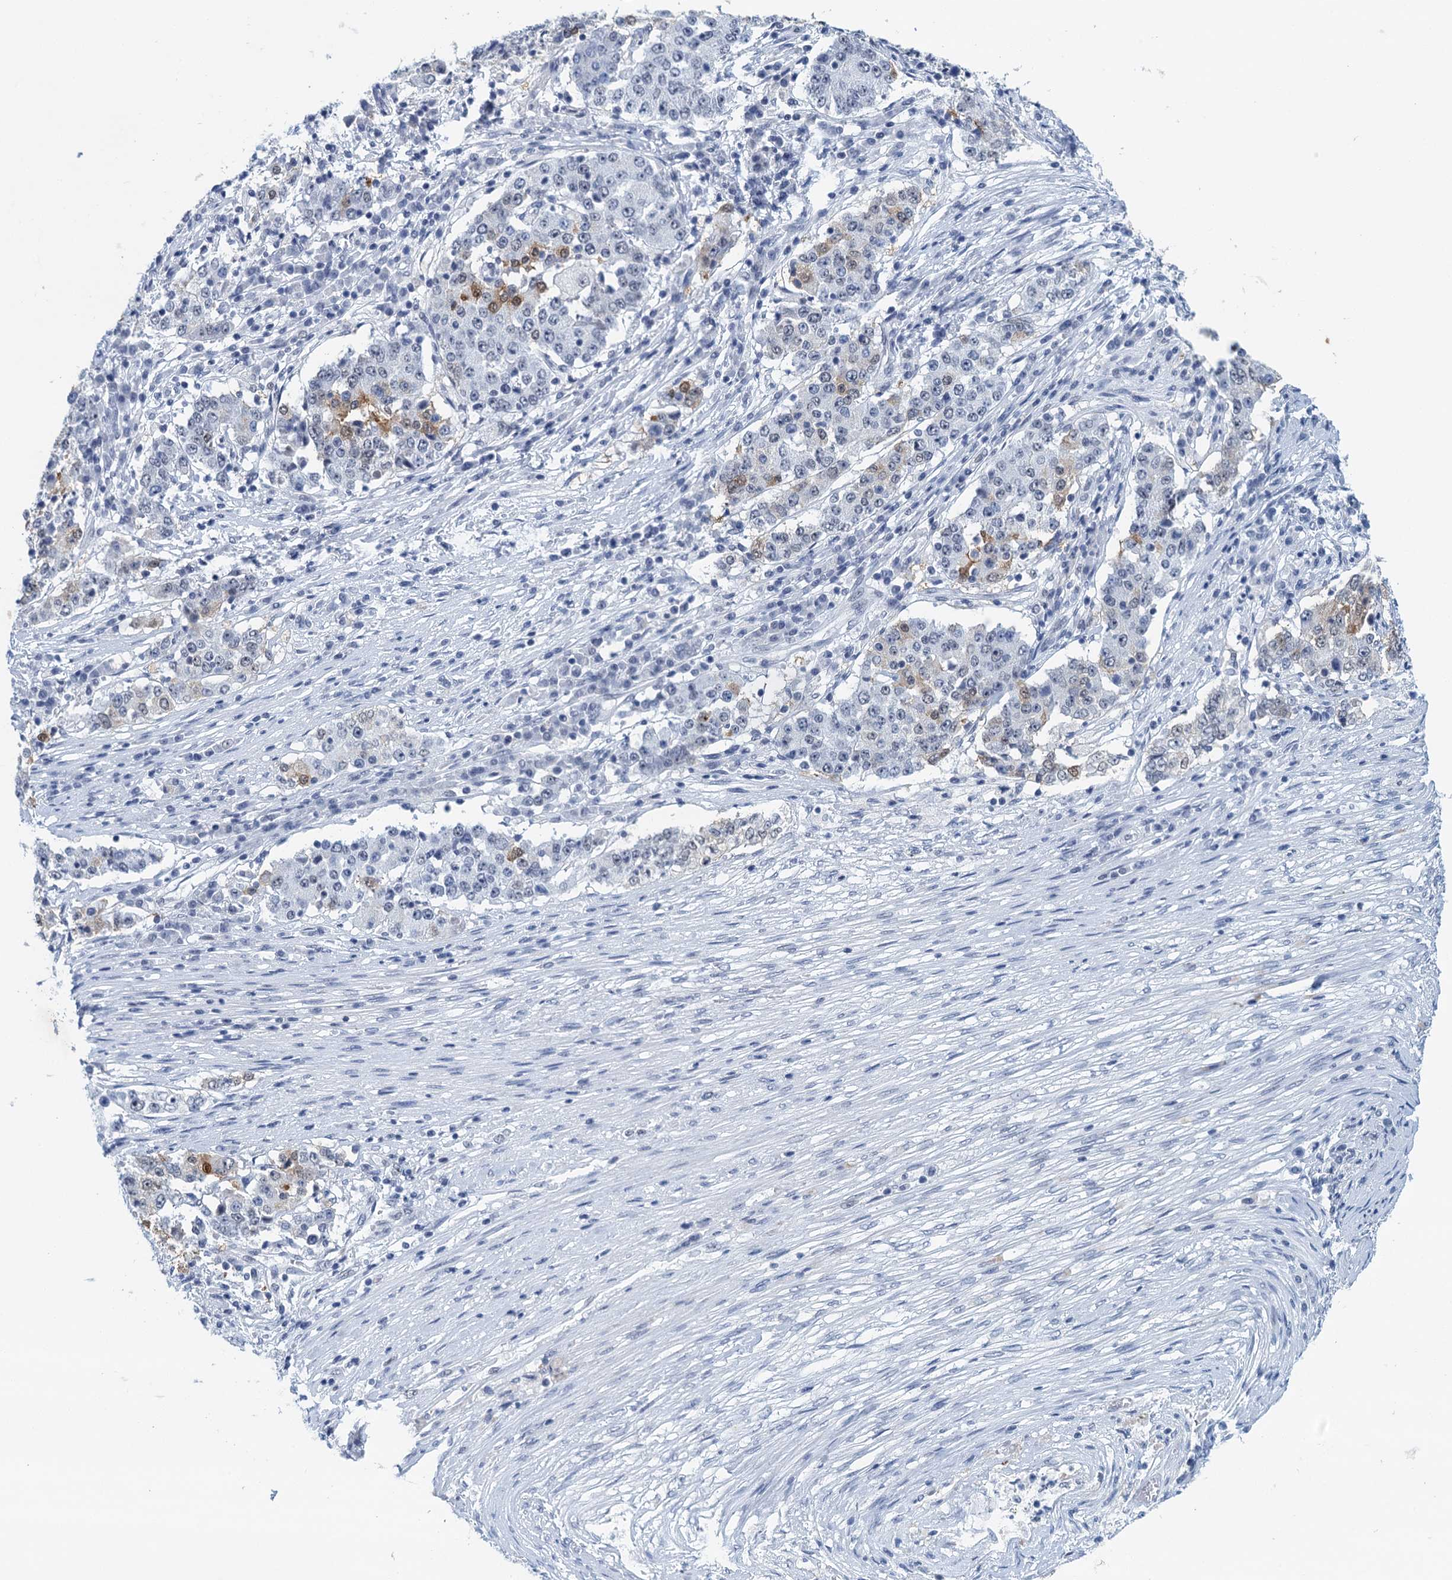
{"staining": {"intensity": "moderate", "quantity": "<25%", "location": "cytoplasmic/membranous"}, "tissue": "stomach cancer", "cell_type": "Tumor cells", "image_type": "cancer", "snomed": [{"axis": "morphology", "description": "Adenocarcinoma, NOS"}, {"axis": "topography", "description": "Stomach"}], "caption": "Human stomach cancer stained for a protein (brown) exhibits moderate cytoplasmic/membranous positive staining in about <25% of tumor cells.", "gene": "EPS8L1", "patient": {"sex": "male", "age": 59}}